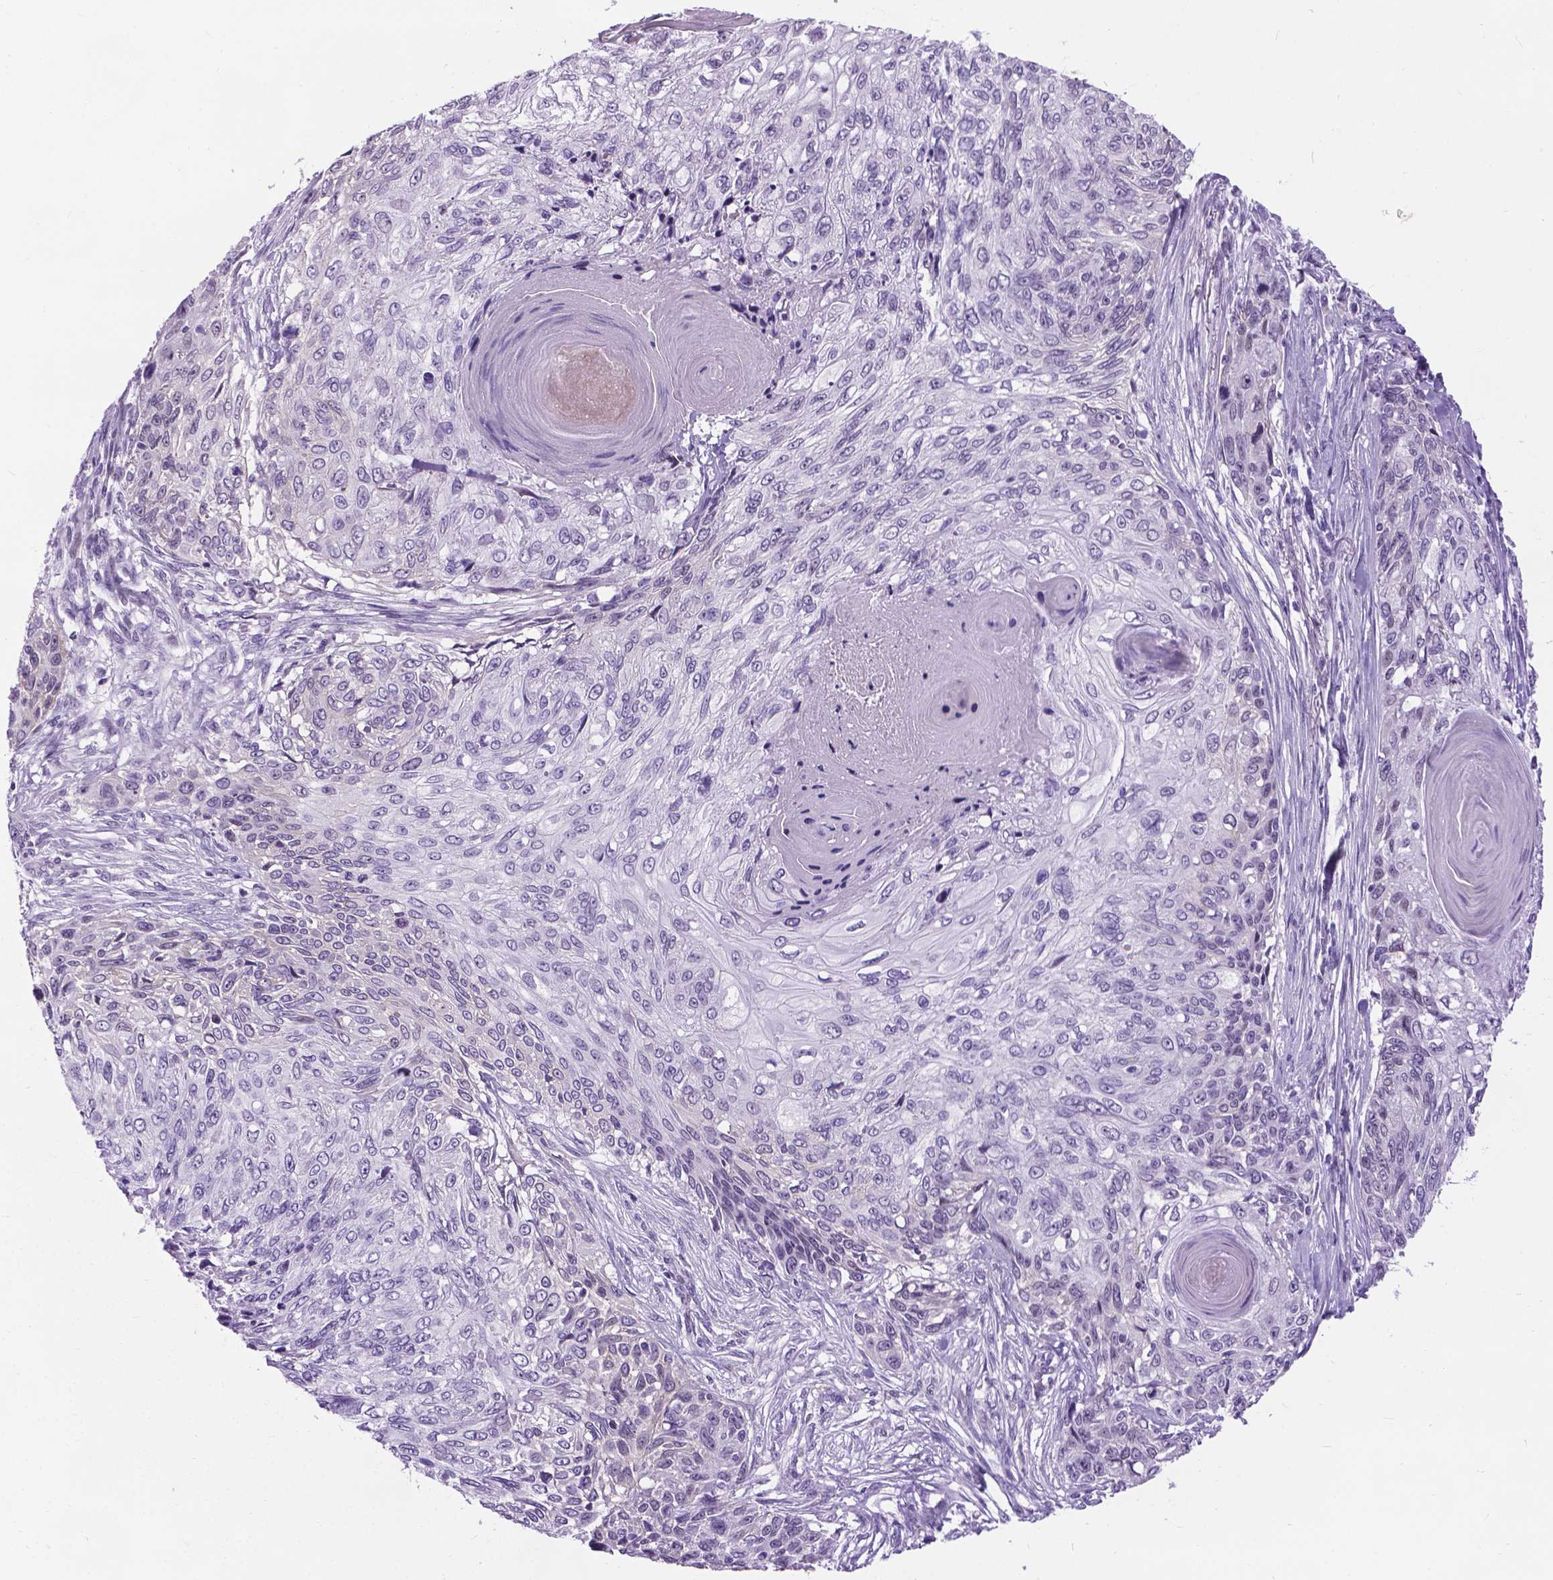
{"staining": {"intensity": "negative", "quantity": "none", "location": "none"}, "tissue": "skin cancer", "cell_type": "Tumor cells", "image_type": "cancer", "snomed": [{"axis": "morphology", "description": "Squamous cell carcinoma, NOS"}, {"axis": "topography", "description": "Skin"}], "caption": "IHC image of neoplastic tissue: human squamous cell carcinoma (skin) stained with DAB (3,3'-diaminobenzidine) demonstrates no significant protein staining in tumor cells.", "gene": "PROB1", "patient": {"sex": "male", "age": 92}}